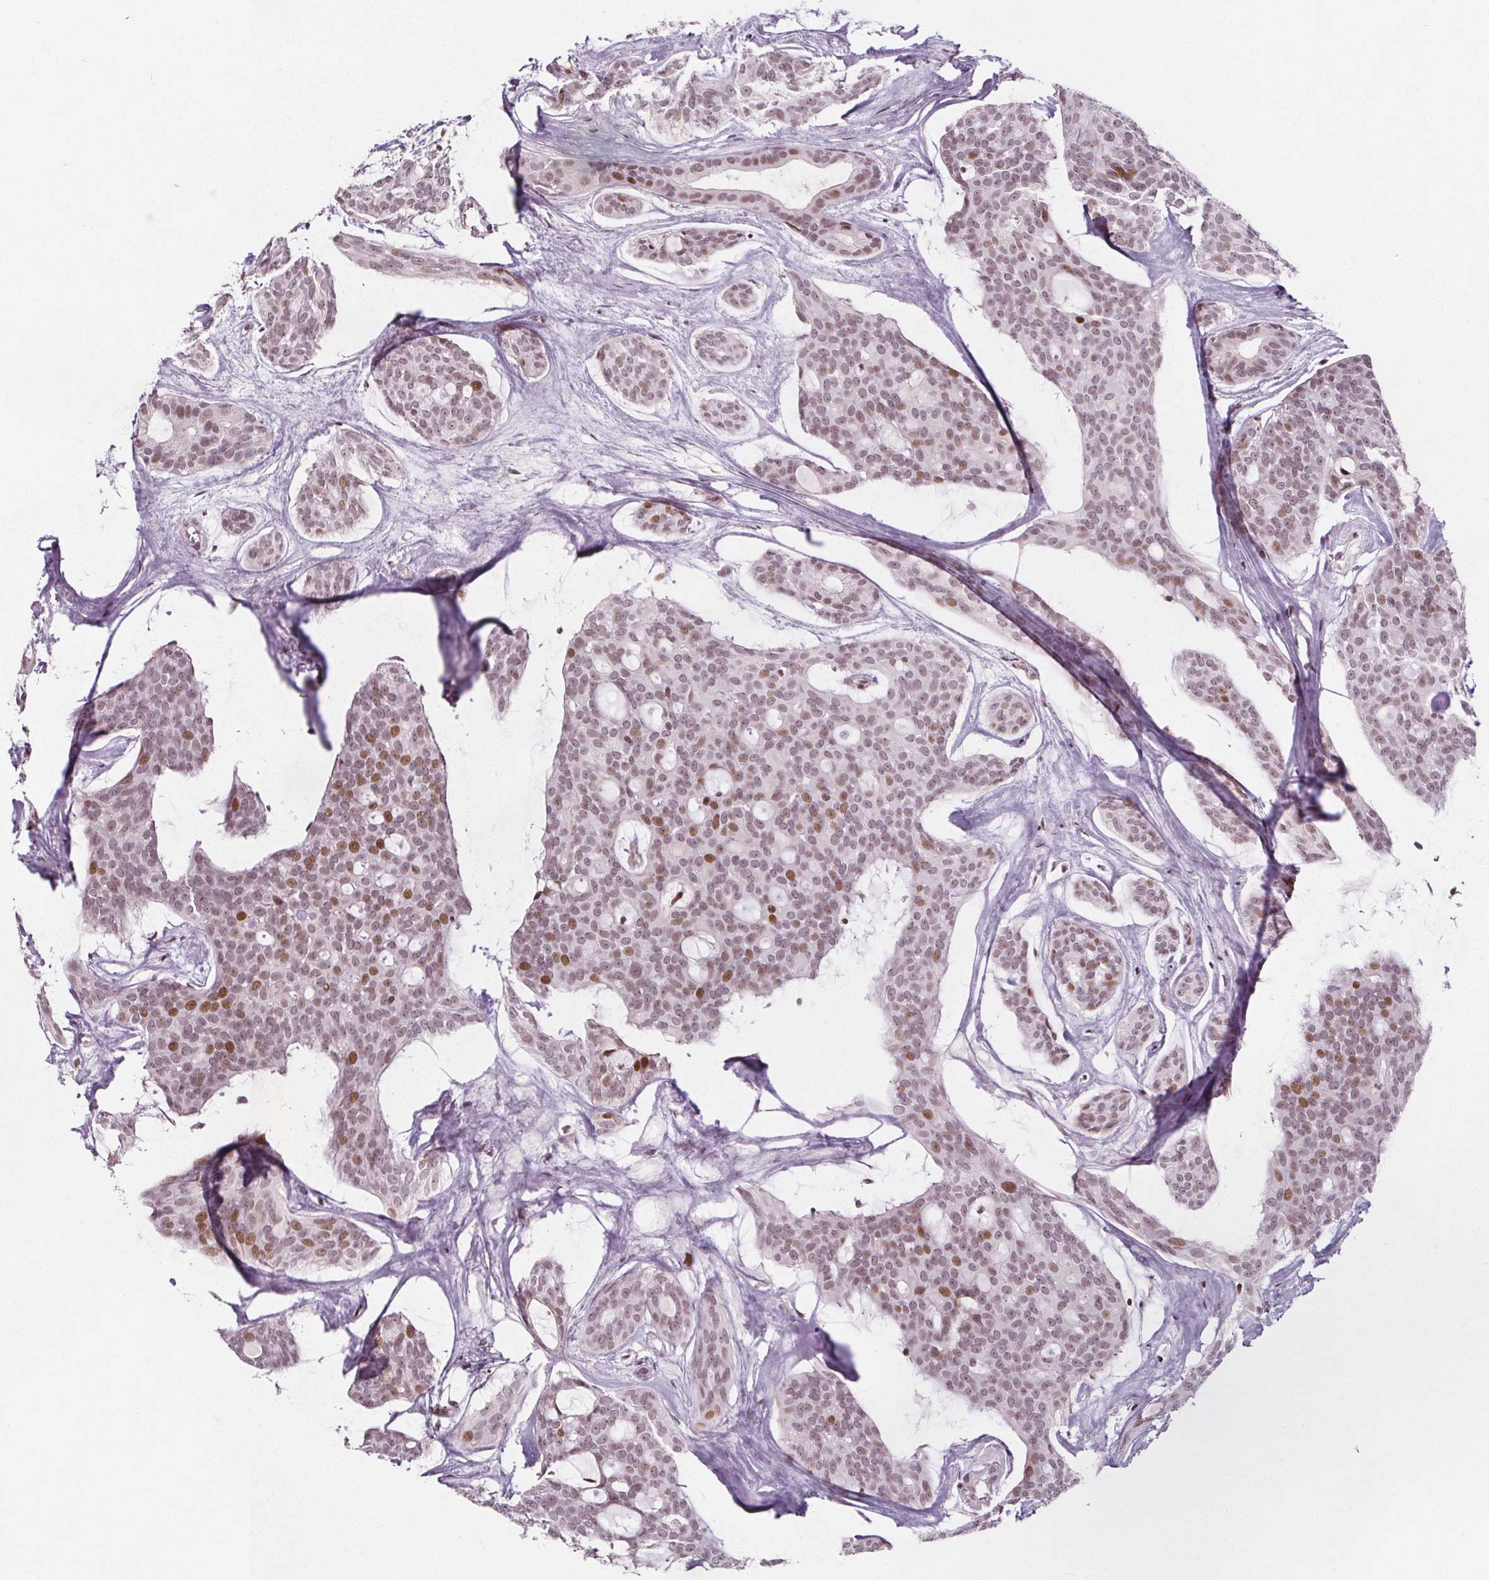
{"staining": {"intensity": "moderate", "quantity": "25%-75%", "location": "nuclear"}, "tissue": "head and neck cancer", "cell_type": "Tumor cells", "image_type": "cancer", "snomed": [{"axis": "morphology", "description": "Adenocarcinoma, NOS"}, {"axis": "topography", "description": "Head-Neck"}], "caption": "Protein analysis of head and neck adenocarcinoma tissue displays moderate nuclear positivity in about 25%-75% of tumor cells. The staining was performed using DAB (3,3'-diaminobenzidine), with brown indicating positive protein expression. Nuclei are stained blue with hematoxylin.", "gene": "TAF6L", "patient": {"sex": "male", "age": 66}}